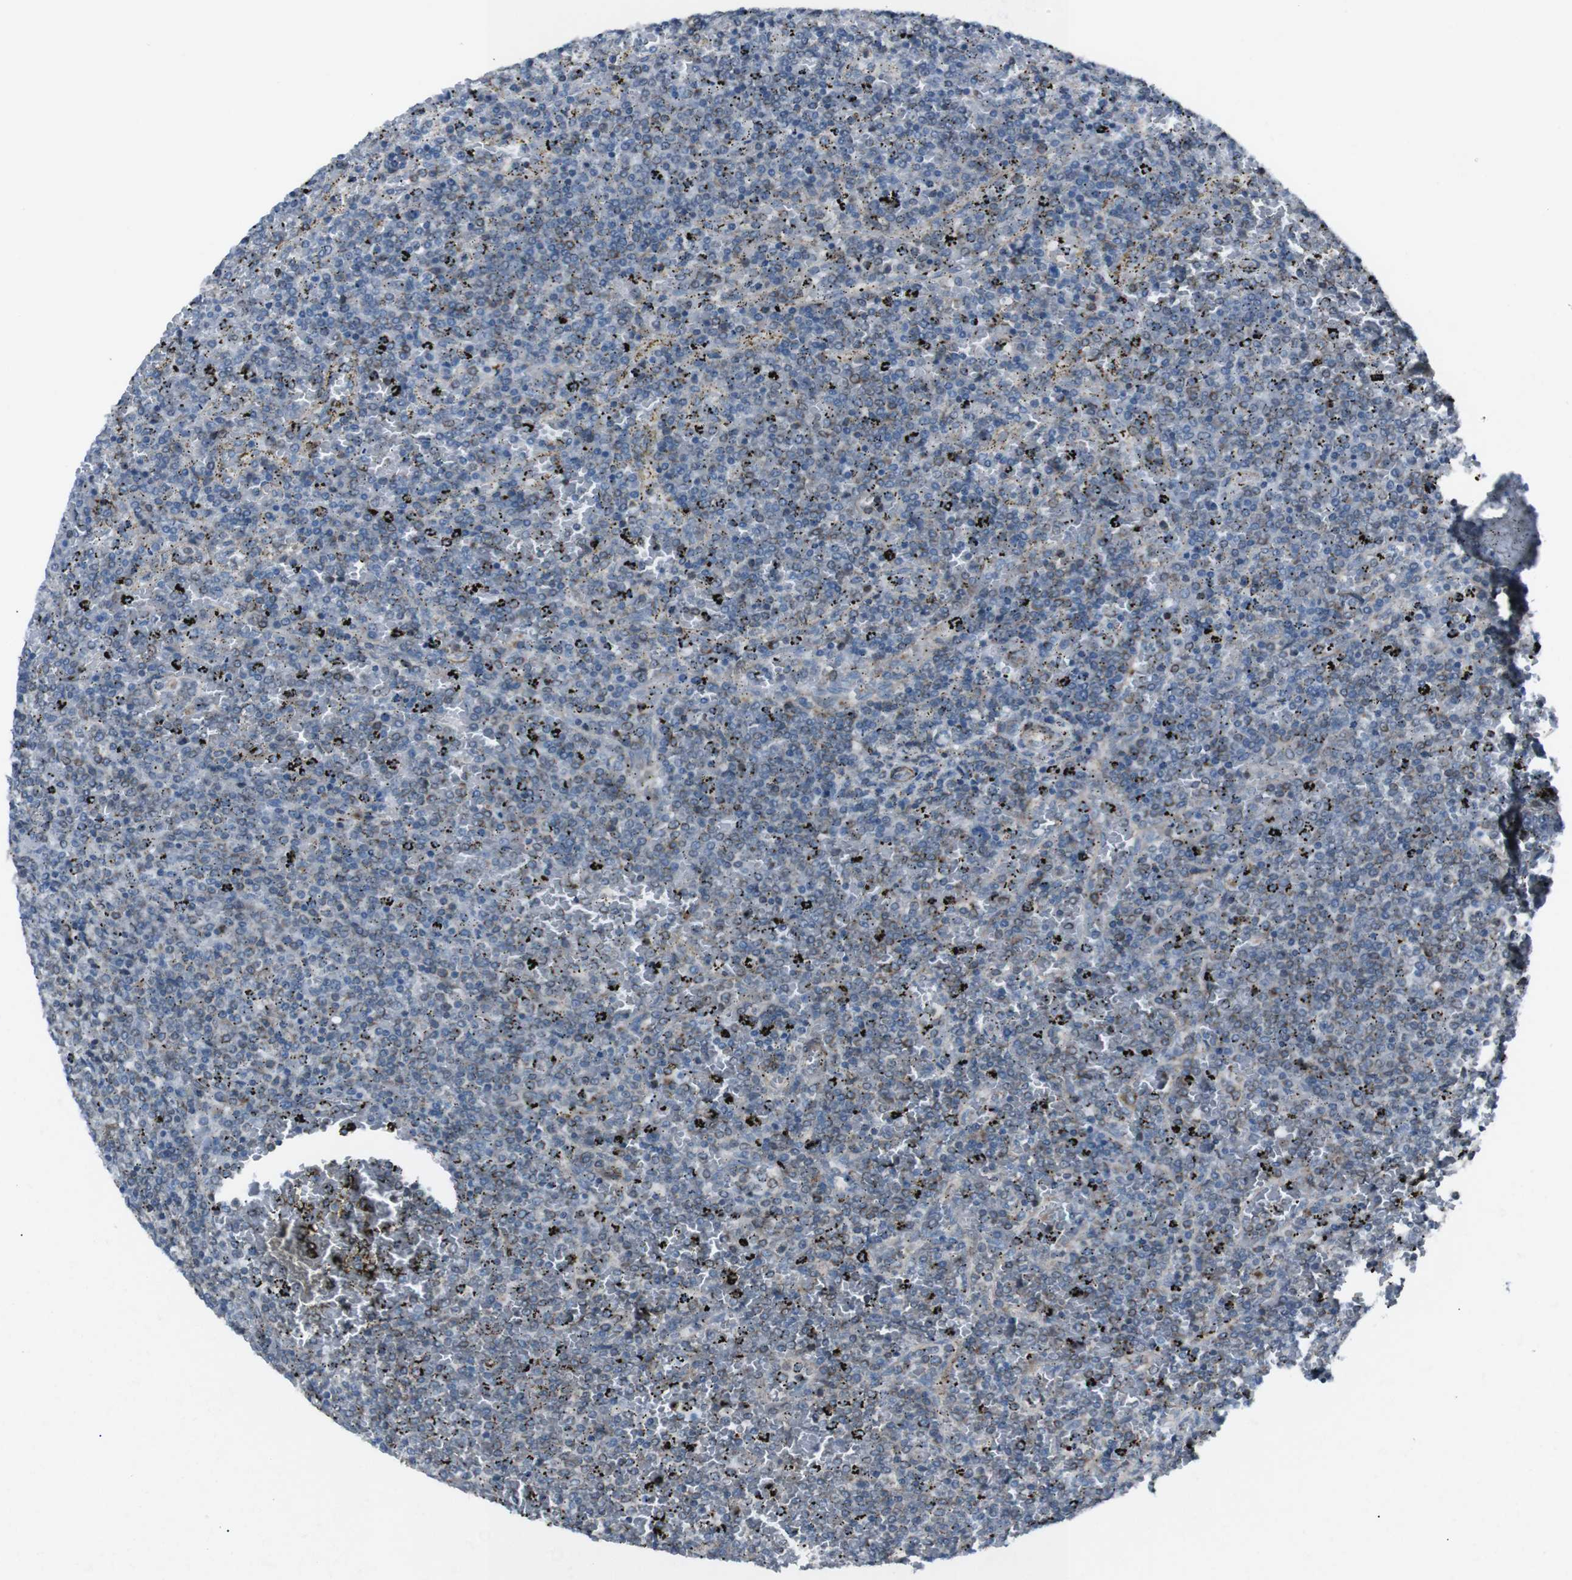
{"staining": {"intensity": "negative", "quantity": "none", "location": "none"}, "tissue": "lymphoma", "cell_type": "Tumor cells", "image_type": "cancer", "snomed": [{"axis": "morphology", "description": "Malignant lymphoma, non-Hodgkin's type, Low grade"}, {"axis": "topography", "description": "Spleen"}], "caption": "A high-resolution photomicrograph shows immunohistochemistry staining of lymphoma, which displays no significant expression in tumor cells.", "gene": "LNPK", "patient": {"sex": "female", "age": 77}}